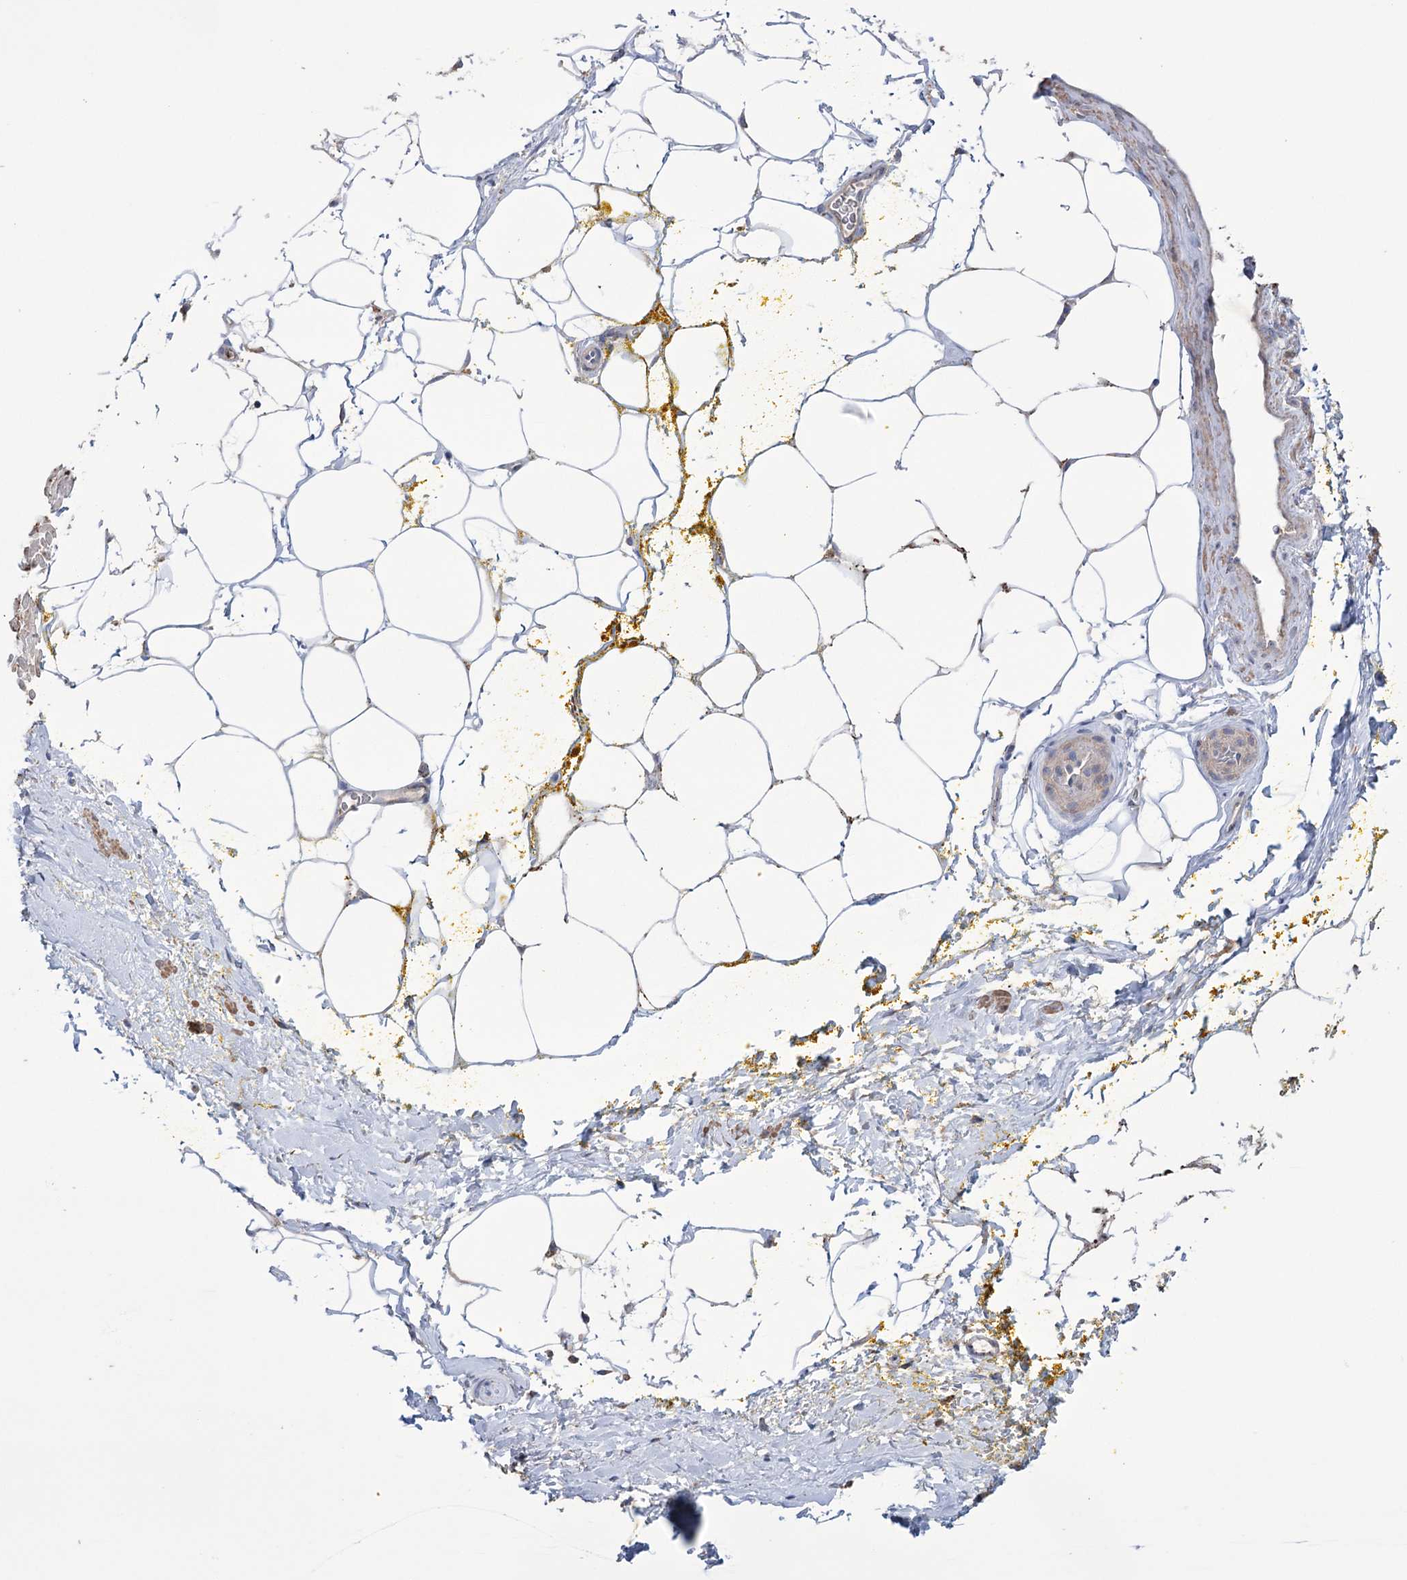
{"staining": {"intensity": "weak", "quantity": "25%-75%", "location": "cytoplasmic/membranous"}, "tissue": "adipose tissue", "cell_type": "Adipocytes", "image_type": "normal", "snomed": [{"axis": "morphology", "description": "Normal tissue, NOS"}, {"axis": "morphology", "description": "Adenocarcinoma, Low grade"}, {"axis": "topography", "description": "Prostate"}, {"axis": "topography", "description": "Peripheral nerve tissue"}], "caption": "A brown stain shows weak cytoplasmic/membranous expression of a protein in adipocytes of unremarkable human adipose tissue.", "gene": "TRIM71", "patient": {"sex": "male", "age": 63}}